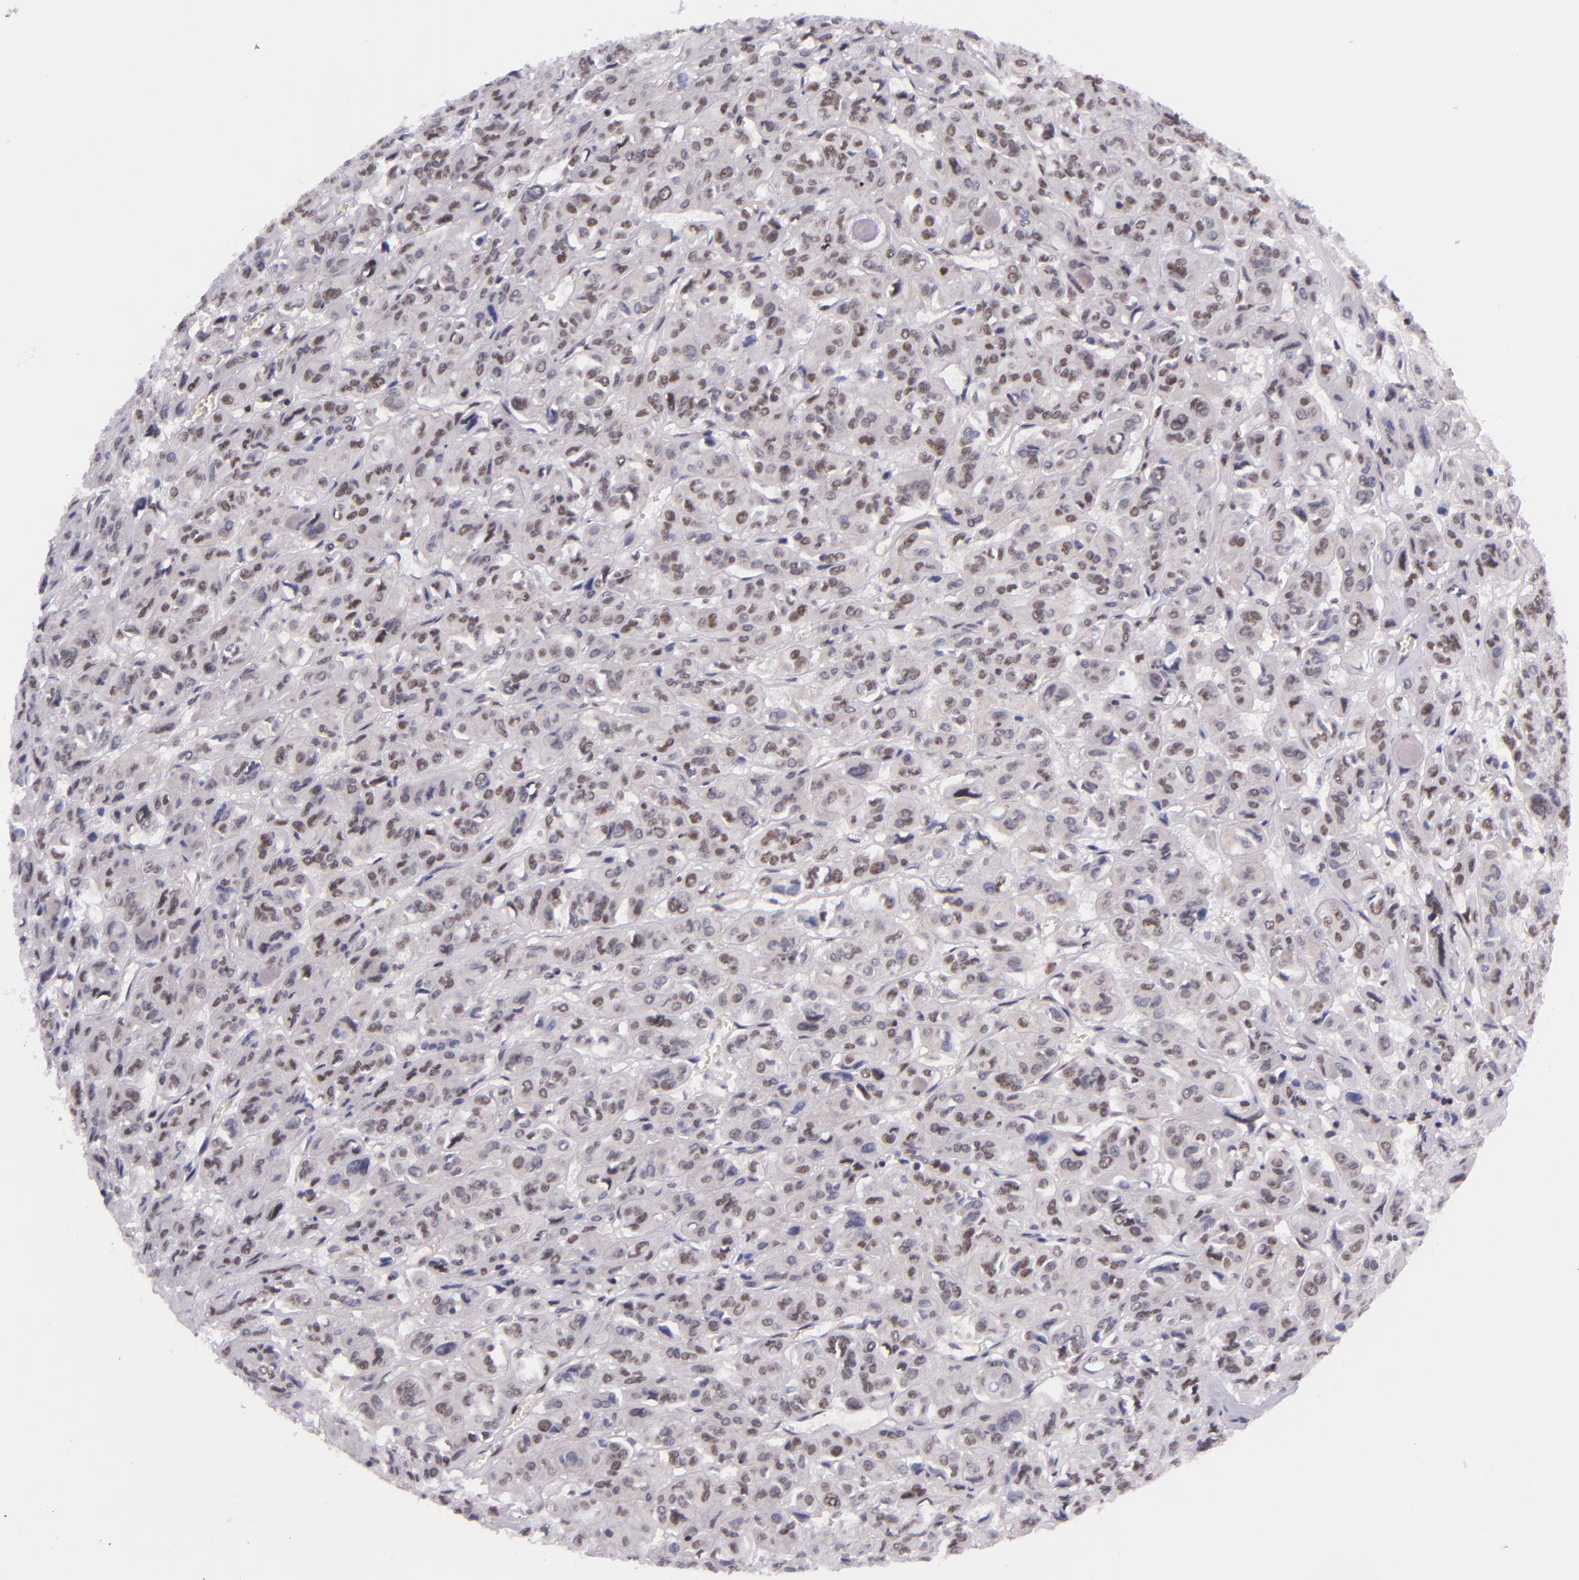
{"staining": {"intensity": "weak", "quantity": "25%-75%", "location": "nuclear"}, "tissue": "thyroid cancer", "cell_type": "Tumor cells", "image_type": "cancer", "snomed": [{"axis": "morphology", "description": "Follicular adenoma carcinoma, NOS"}, {"axis": "topography", "description": "Thyroid gland"}], "caption": "Weak nuclear expression for a protein is appreciated in approximately 25%-75% of tumor cells of follicular adenoma carcinoma (thyroid) using immunohistochemistry (IHC).", "gene": "GPKOW", "patient": {"sex": "female", "age": 71}}